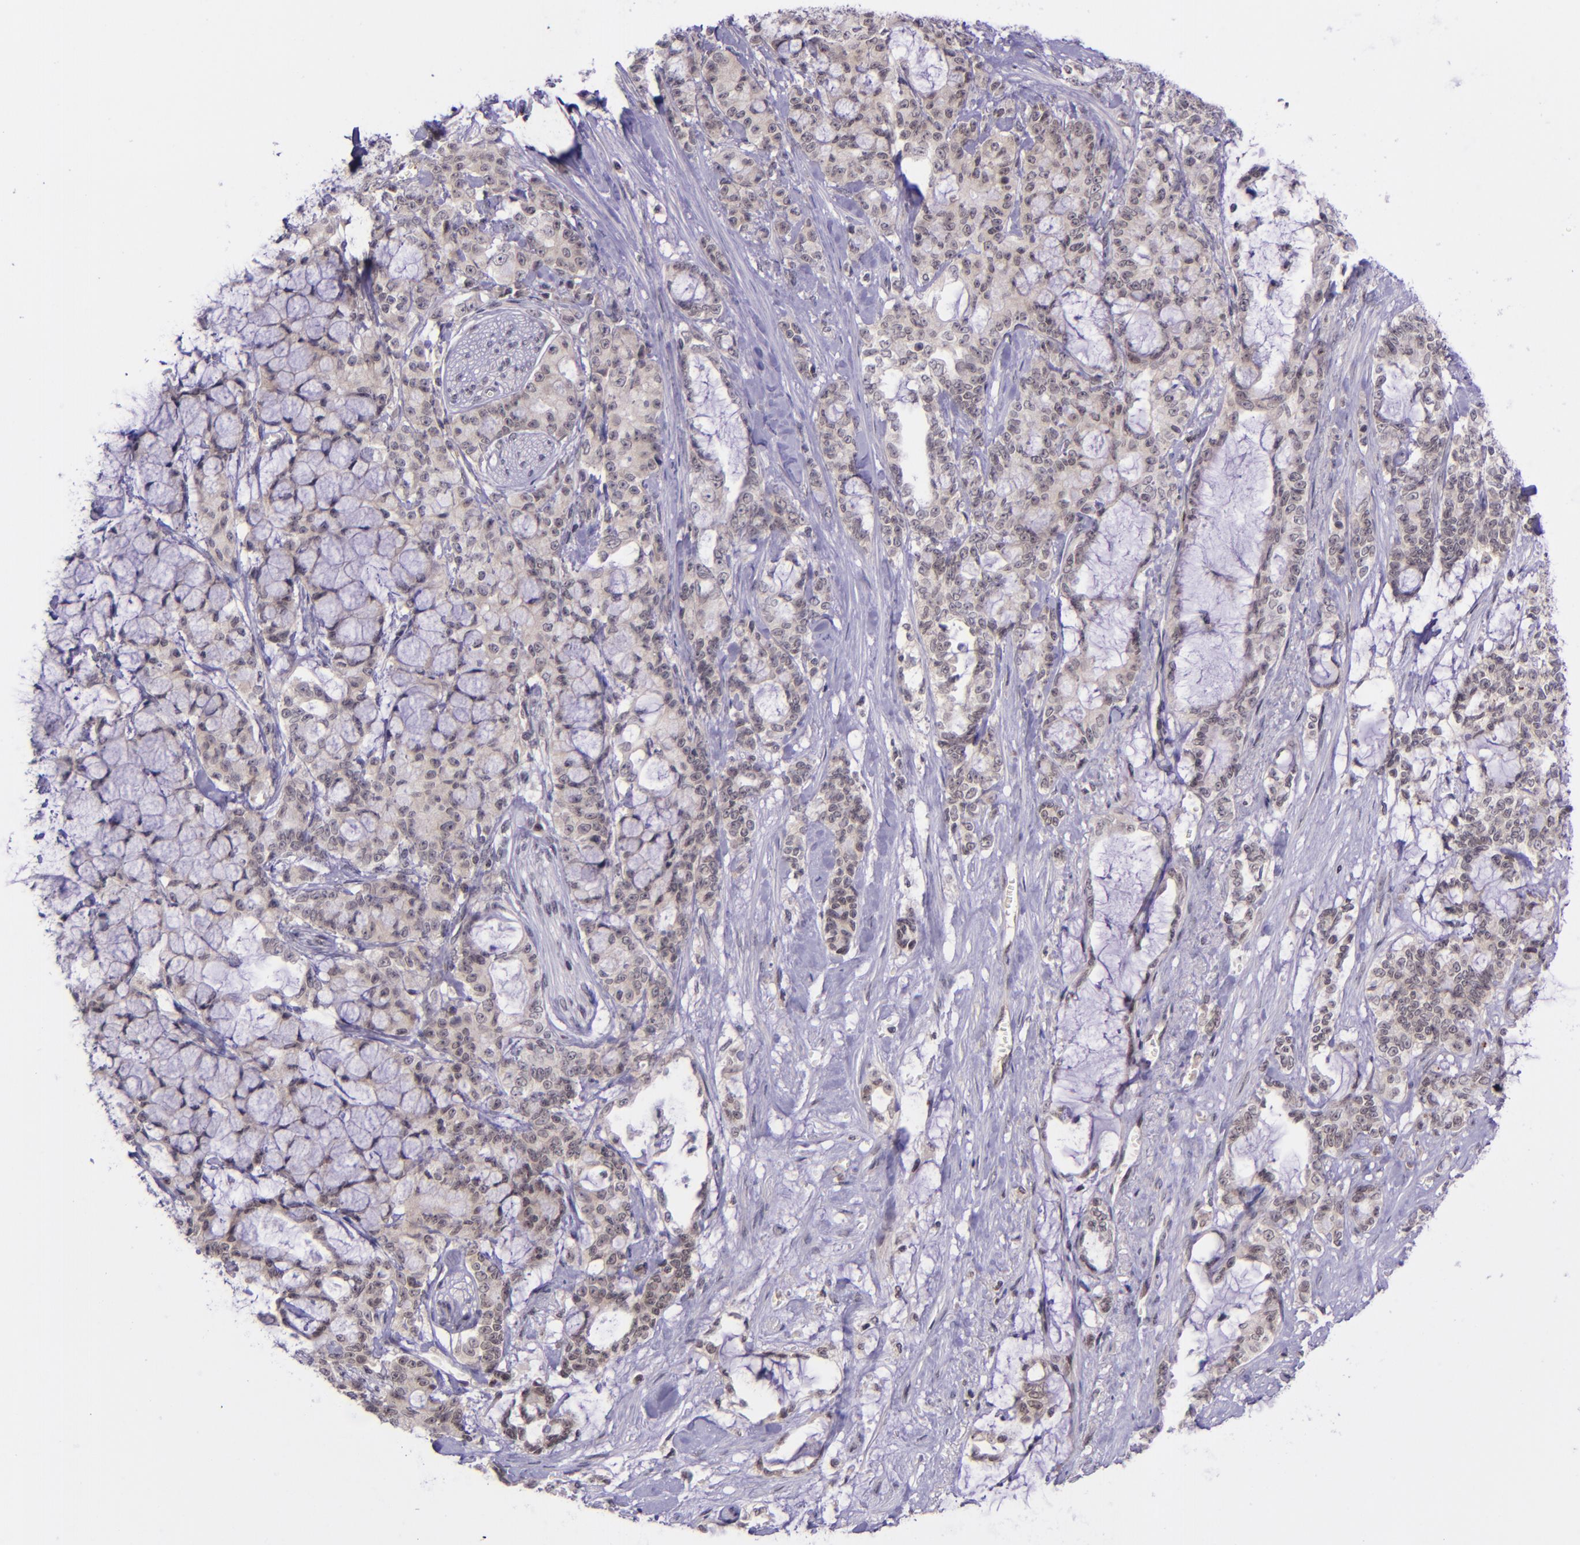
{"staining": {"intensity": "weak", "quantity": "25%-75%", "location": "cytoplasmic/membranous"}, "tissue": "pancreatic cancer", "cell_type": "Tumor cells", "image_type": "cancer", "snomed": [{"axis": "morphology", "description": "Adenocarcinoma, NOS"}, {"axis": "topography", "description": "Pancreas"}], "caption": "Protein staining shows weak cytoplasmic/membranous staining in about 25%-75% of tumor cells in adenocarcinoma (pancreatic).", "gene": "SELL", "patient": {"sex": "female", "age": 73}}